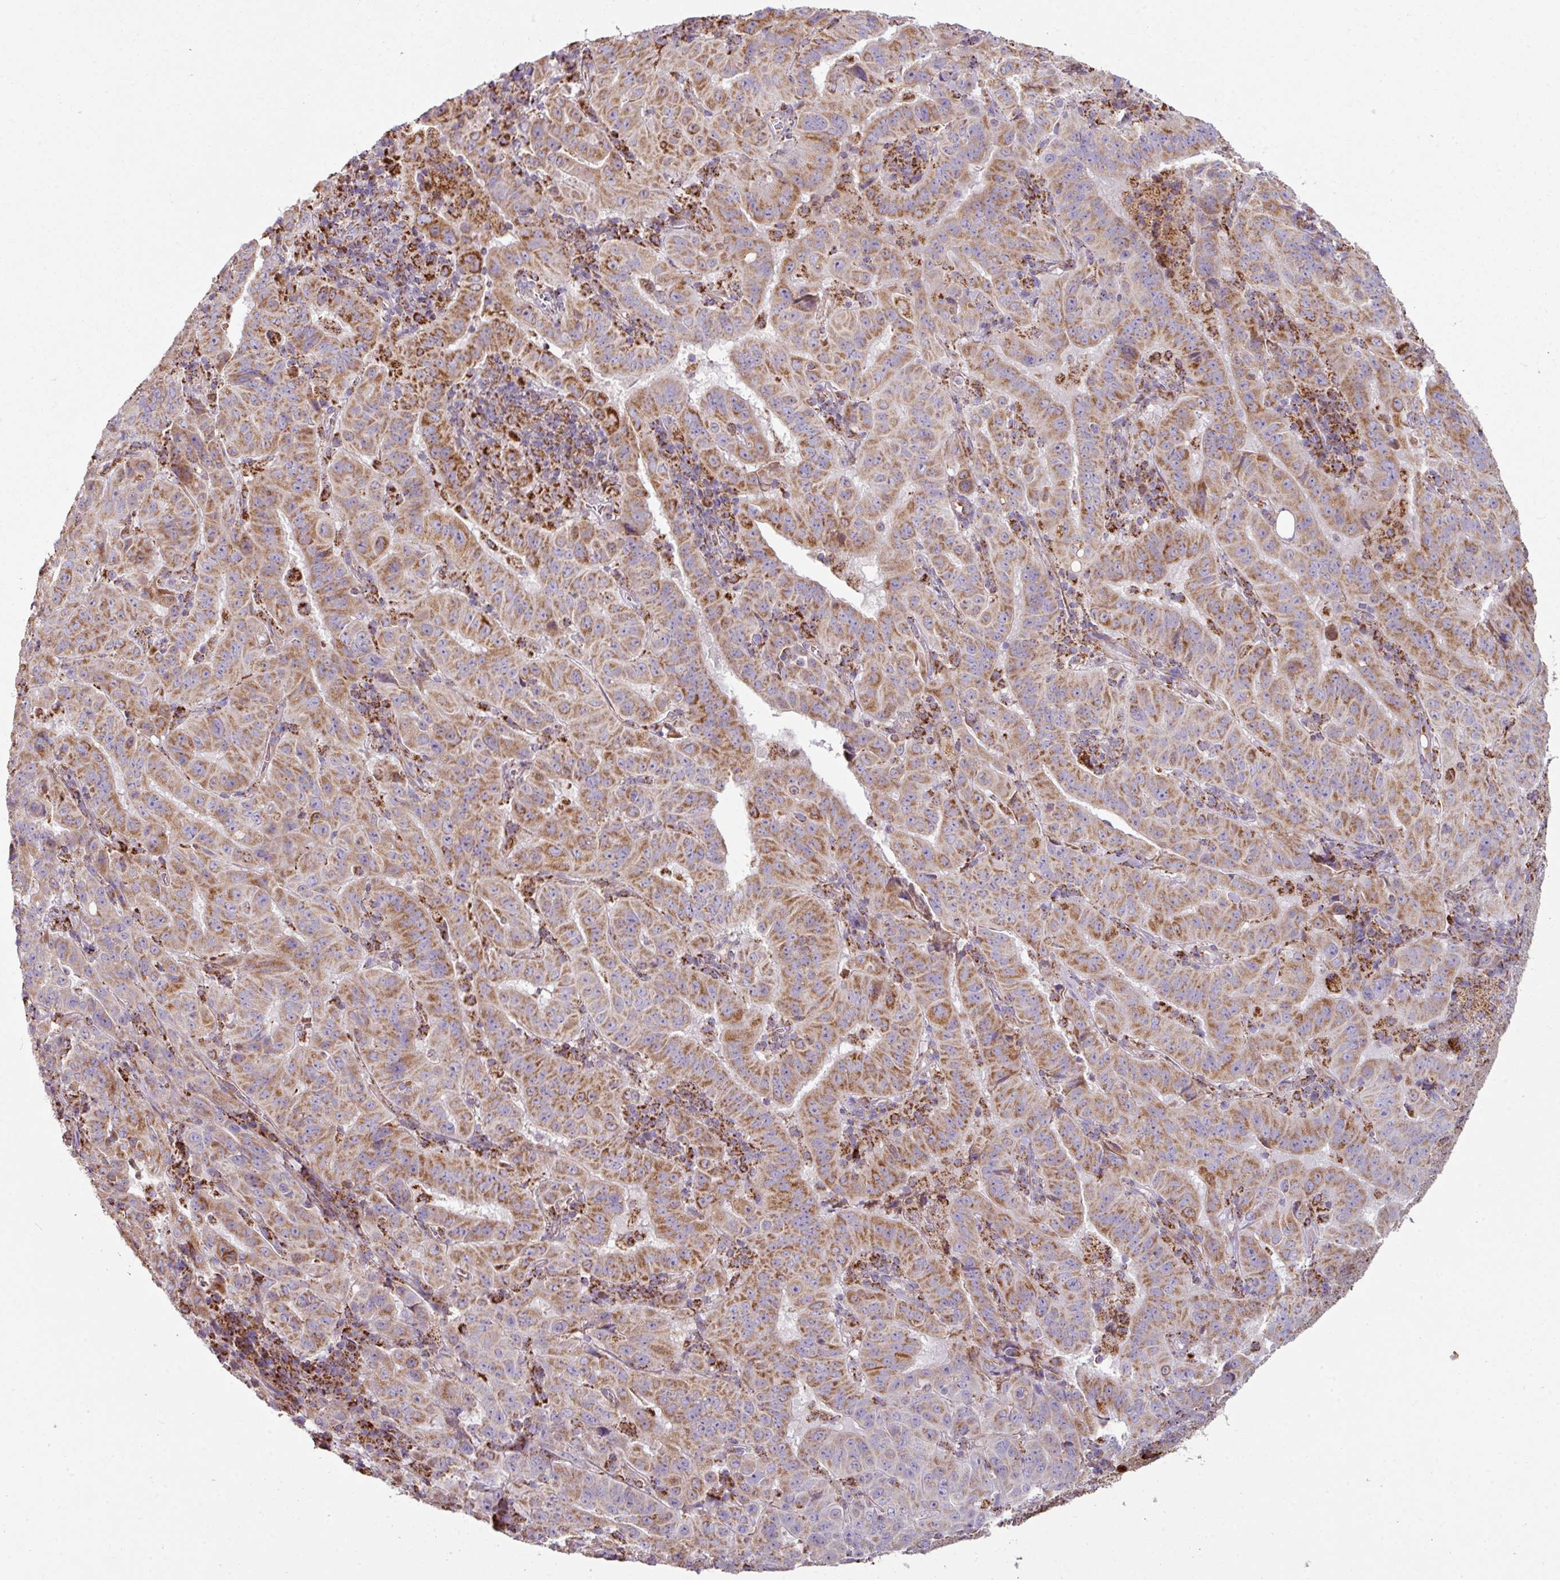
{"staining": {"intensity": "strong", "quantity": ">75%", "location": "cytoplasmic/membranous"}, "tissue": "pancreatic cancer", "cell_type": "Tumor cells", "image_type": "cancer", "snomed": [{"axis": "morphology", "description": "Adenocarcinoma, NOS"}, {"axis": "topography", "description": "Pancreas"}], "caption": "Immunohistochemical staining of human adenocarcinoma (pancreatic) displays high levels of strong cytoplasmic/membranous protein staining in approximately >75% of tumor cells.", "gene": "SQOR", "patient": {"sex": "male", "age": 63}}